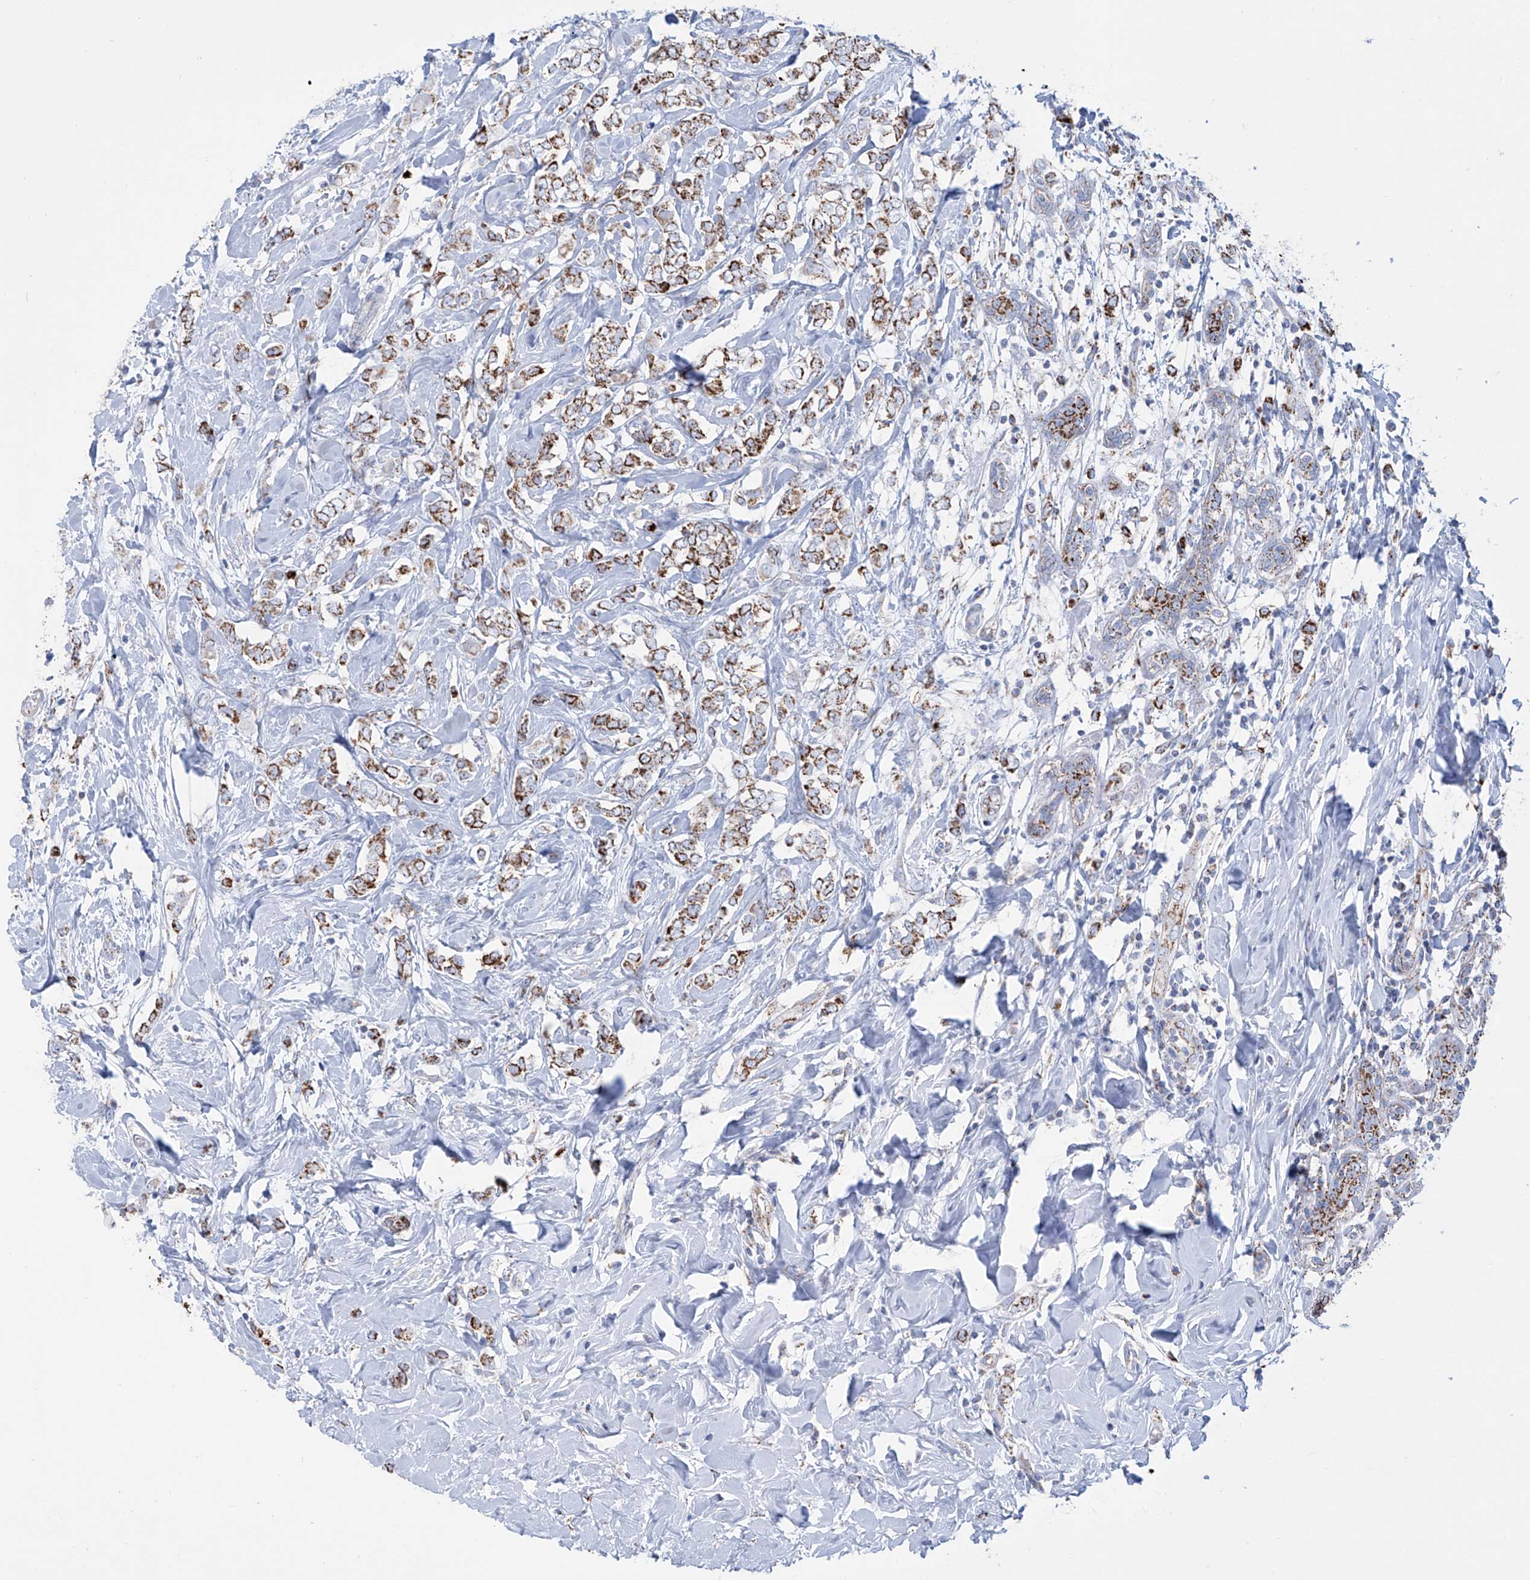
{"staining": {"intensity": "strong", "quantity": "25%-75%", "location": "cytoplasmic/membranous"}, "tissue": "breast cancer", "cell_type": "Tumor cells", "image_type": "cancer", "snomed": [{"axis": "morphology", "description": "Normal tissue, NOS"}, {"axis": "morphology", "description": "Lobular carcinoma"}, {"axis": "topography", "description": "Breast"}], "caption": "DAB immunohistochemical staining of human breast cancer shows strong cytoplasmic/membranous protein expression in approximately 25%-75% of tumor cells.", "gene": "ALDH6A1", "patient": {"sex": "female", "age": 47}}